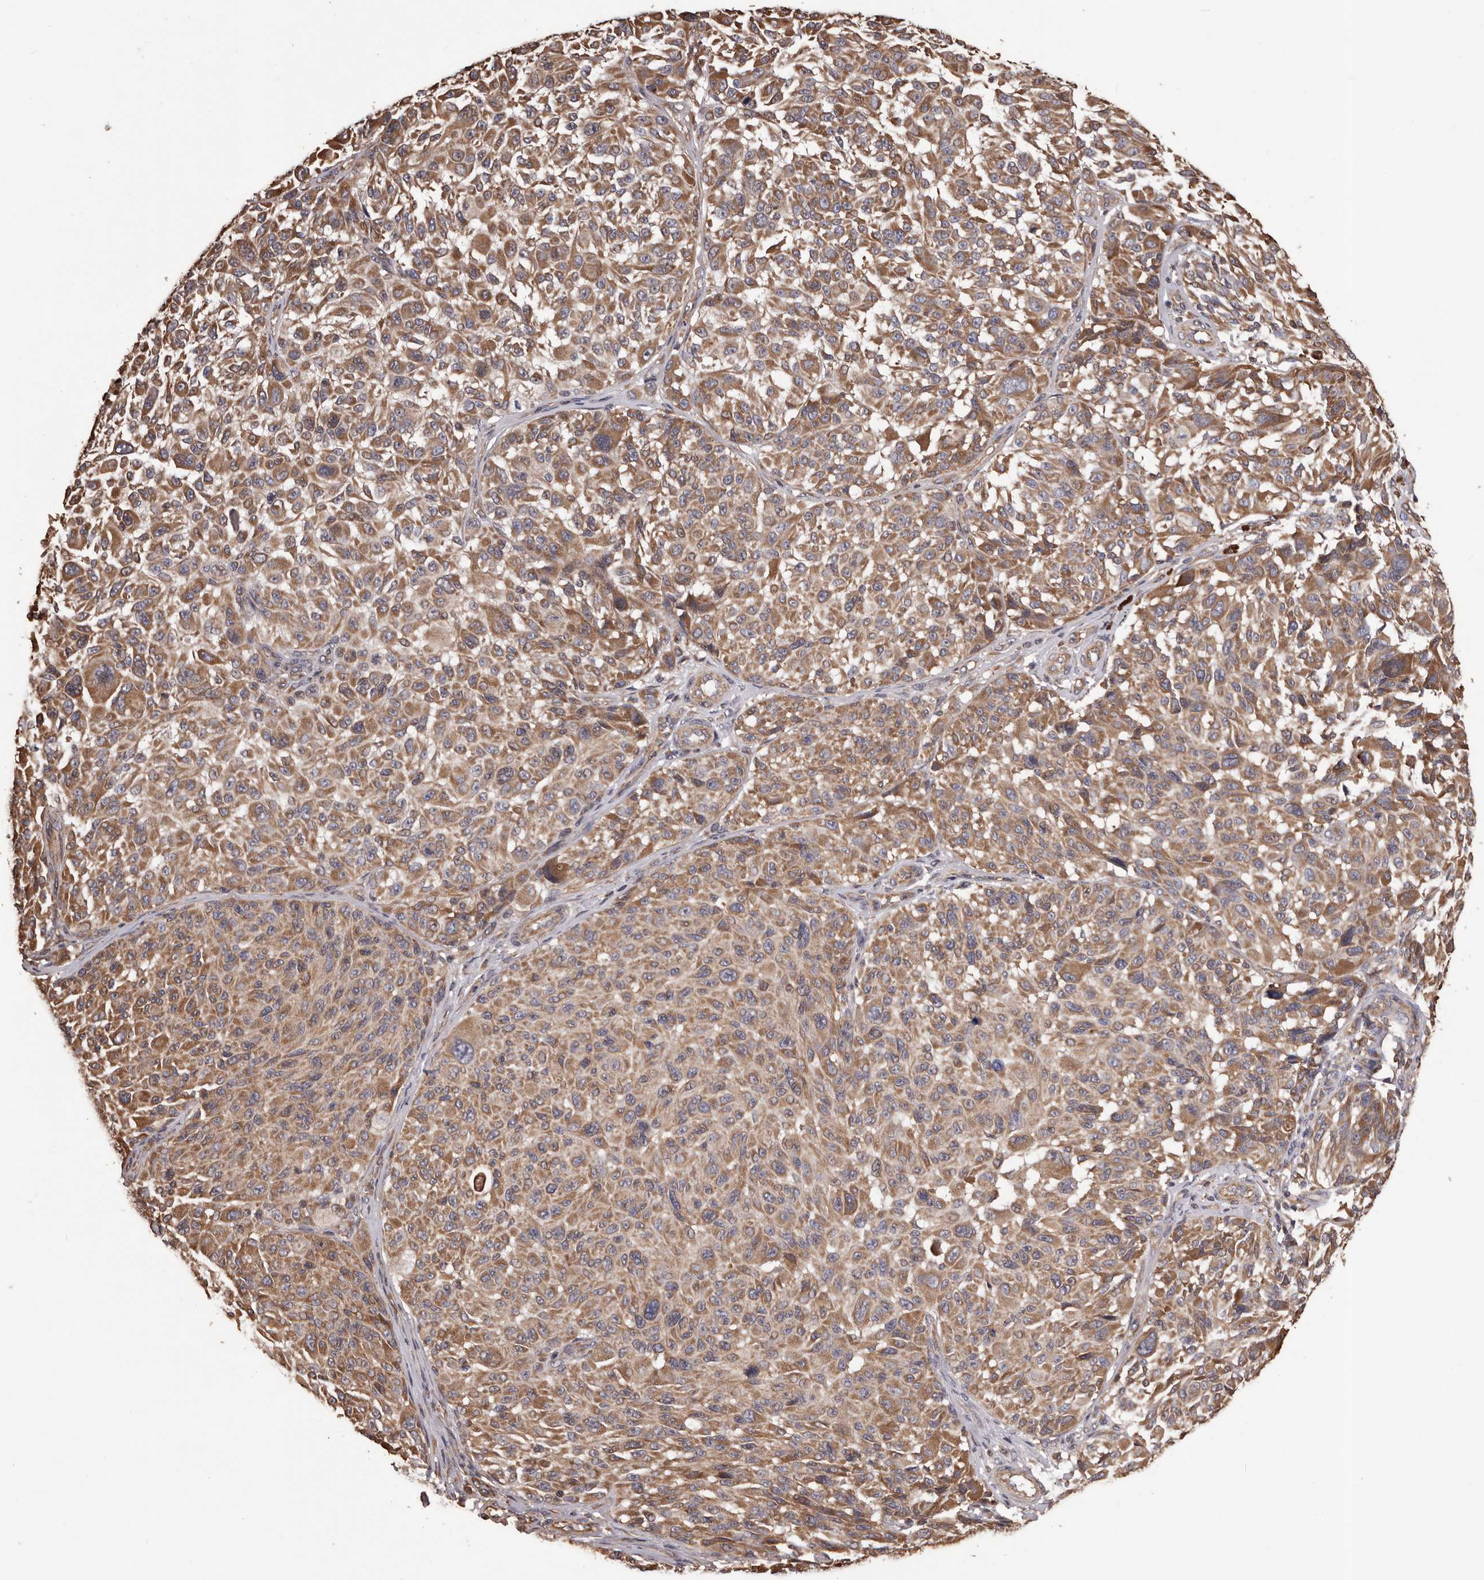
{"staining": {"intensity": "moderate", "quantity": ">75%", "location": "cytoplasmic/membranous"}, "tissue": "melanoma", "cell_type": "Tumor cells", "image_type": "cancer", "snomed": [{"axis": "morphology", "description": "Malignant melanoma, NOS"}, {"axis": "topography", "description": "Skin"}], "caption": "Protein staining of malignant melanoma tissue shows moderate cytoplasmic/membranous expression in about >75% of tumor cells. (IHC, brightfield microscopy, high magnification).", "gene": "CEP104", "patient": {"sex": "male", "age": 83}}